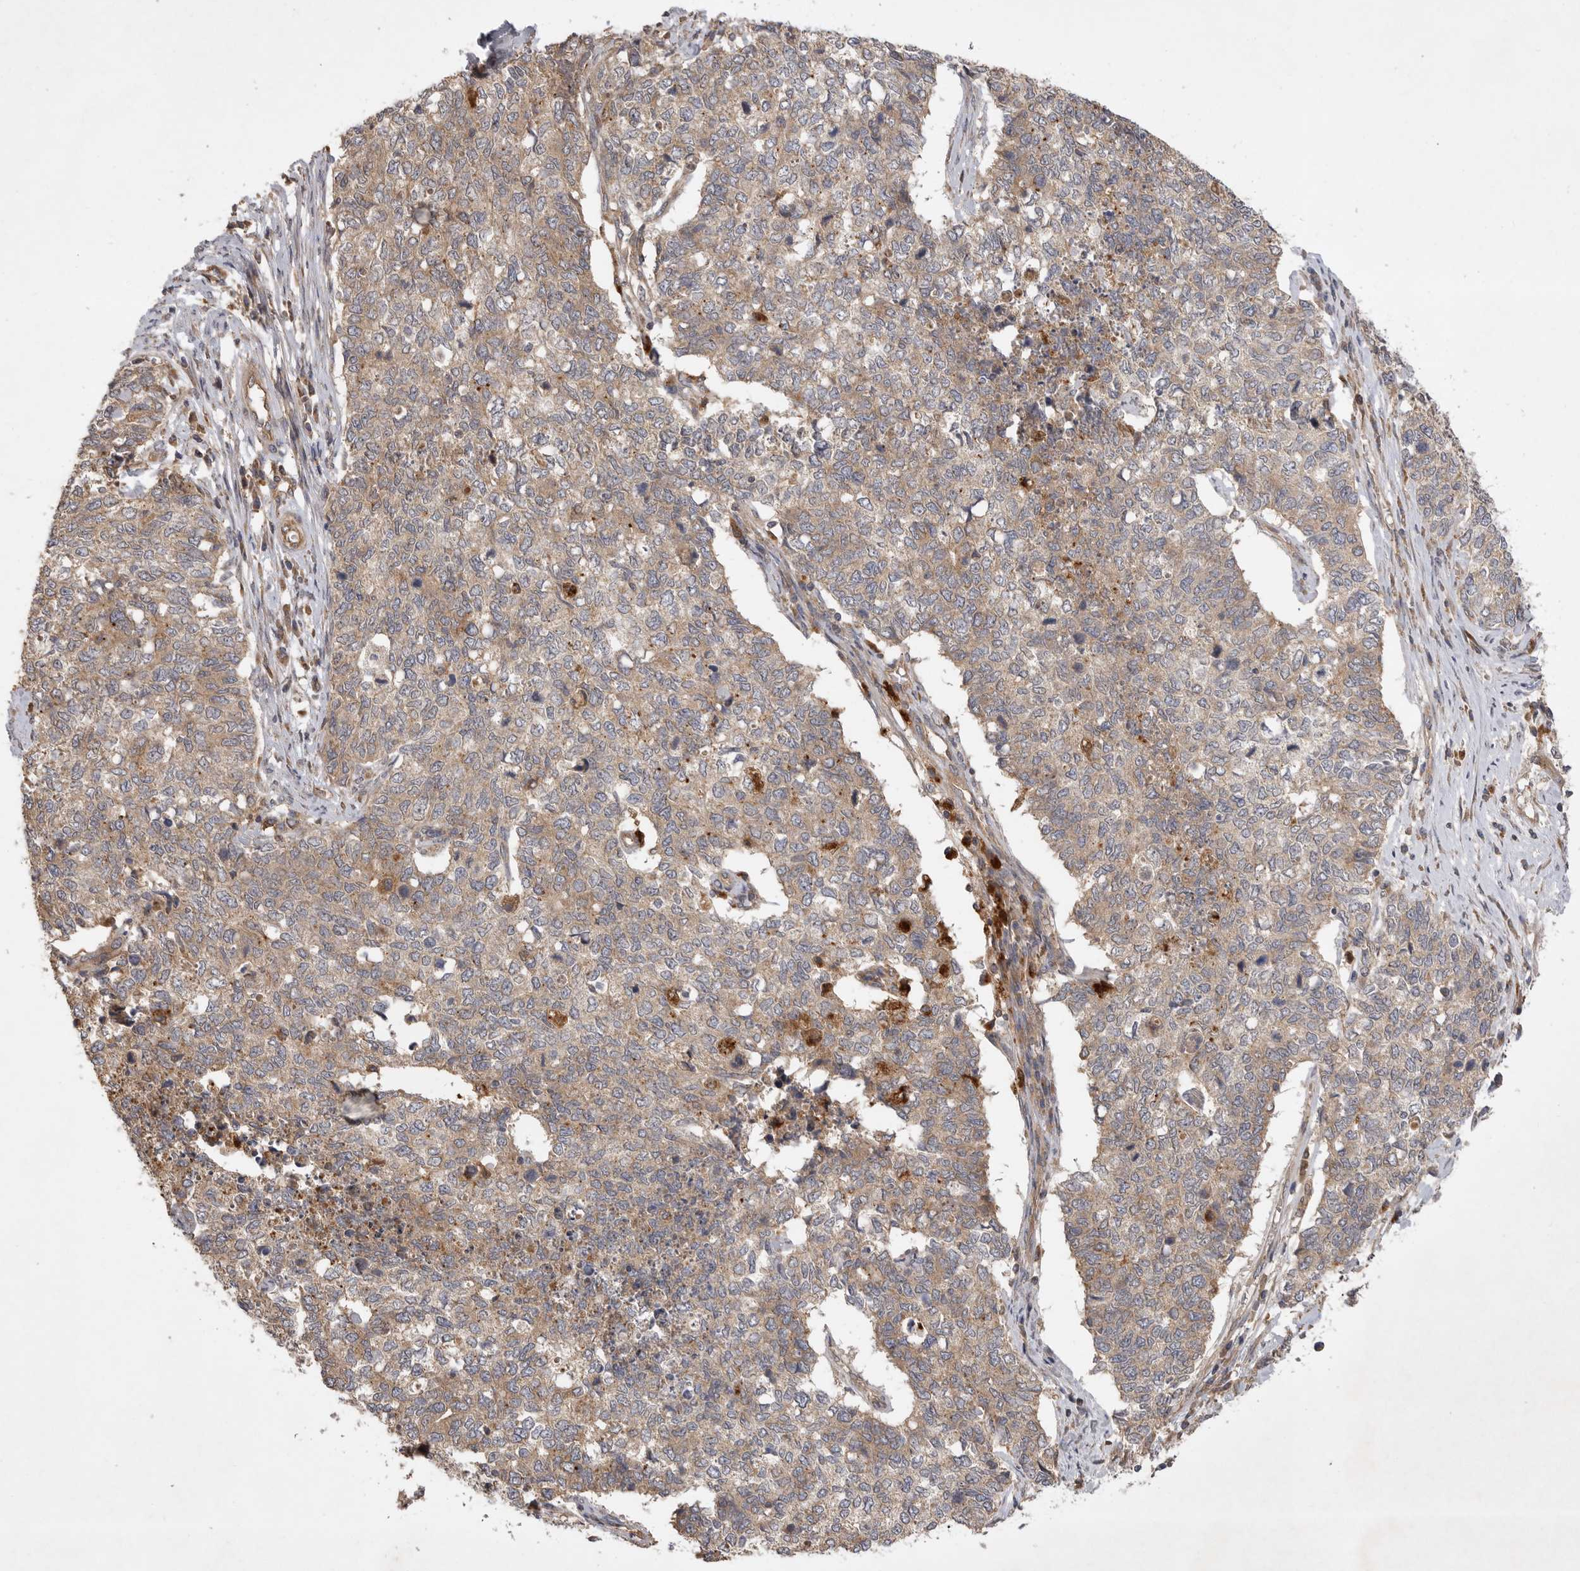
{"staining": {"intensity": "weak", "quantity": ">75%", "location": "cytoplasmic/membranous"}, "tissue": "cervical cancer", "cell_type": "Tumor cells", "image_type": "cancer", "snomed": [{"axis": "morphology", "description": "Squamous cell carcinoma, NOS"}, {"axis": "topography", "description": "Cervix"}], "caption": "This photomicrograph exhibits IHC staining of cervical cancer, with low weak cytoplasmic/membranous positivity in approximately >75% of tumor cells.", "gene": "ZNF232", "patient": {"sex": "female", "age": 63}}